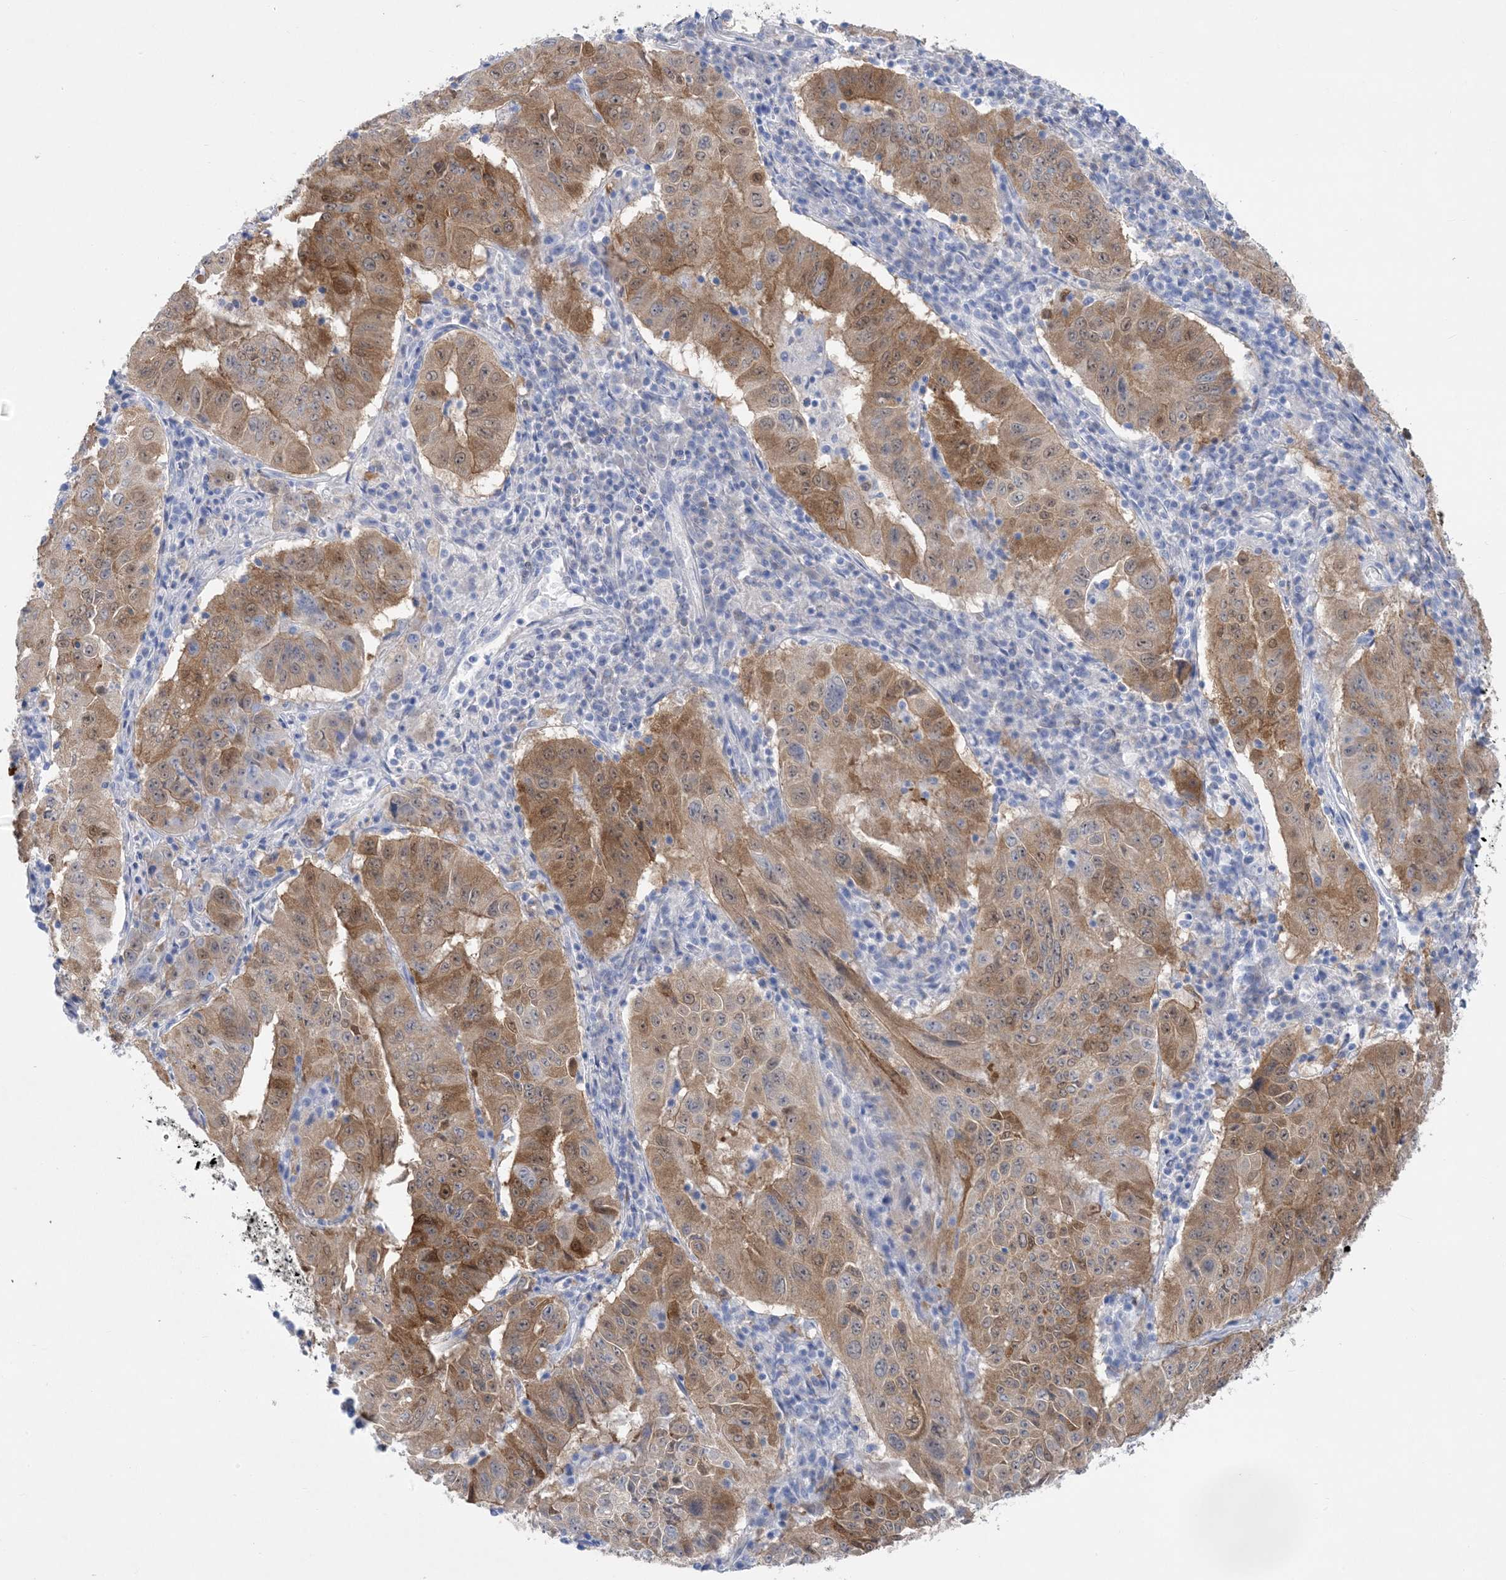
{"staining": {"intensity": "moderate", "quantity": ">75%", "location": "cytoplasmic/membranous"}, "tissue": "pancreatic cancer", "cell_type": "Tumor cells", "image_type": "cancer", "snomed": [{"axis": "morphology", "description": "Adenocarcinoma, NOS"}, {"axis": "topography", "description": "Pancreas"}], "caption": "Pancreatic adenocarcinoma stained with a protein marker exhibits moderate staining in tumor cells.", "gene": "SH3YL1", "patient": {"sex": "male", "age": 63}}